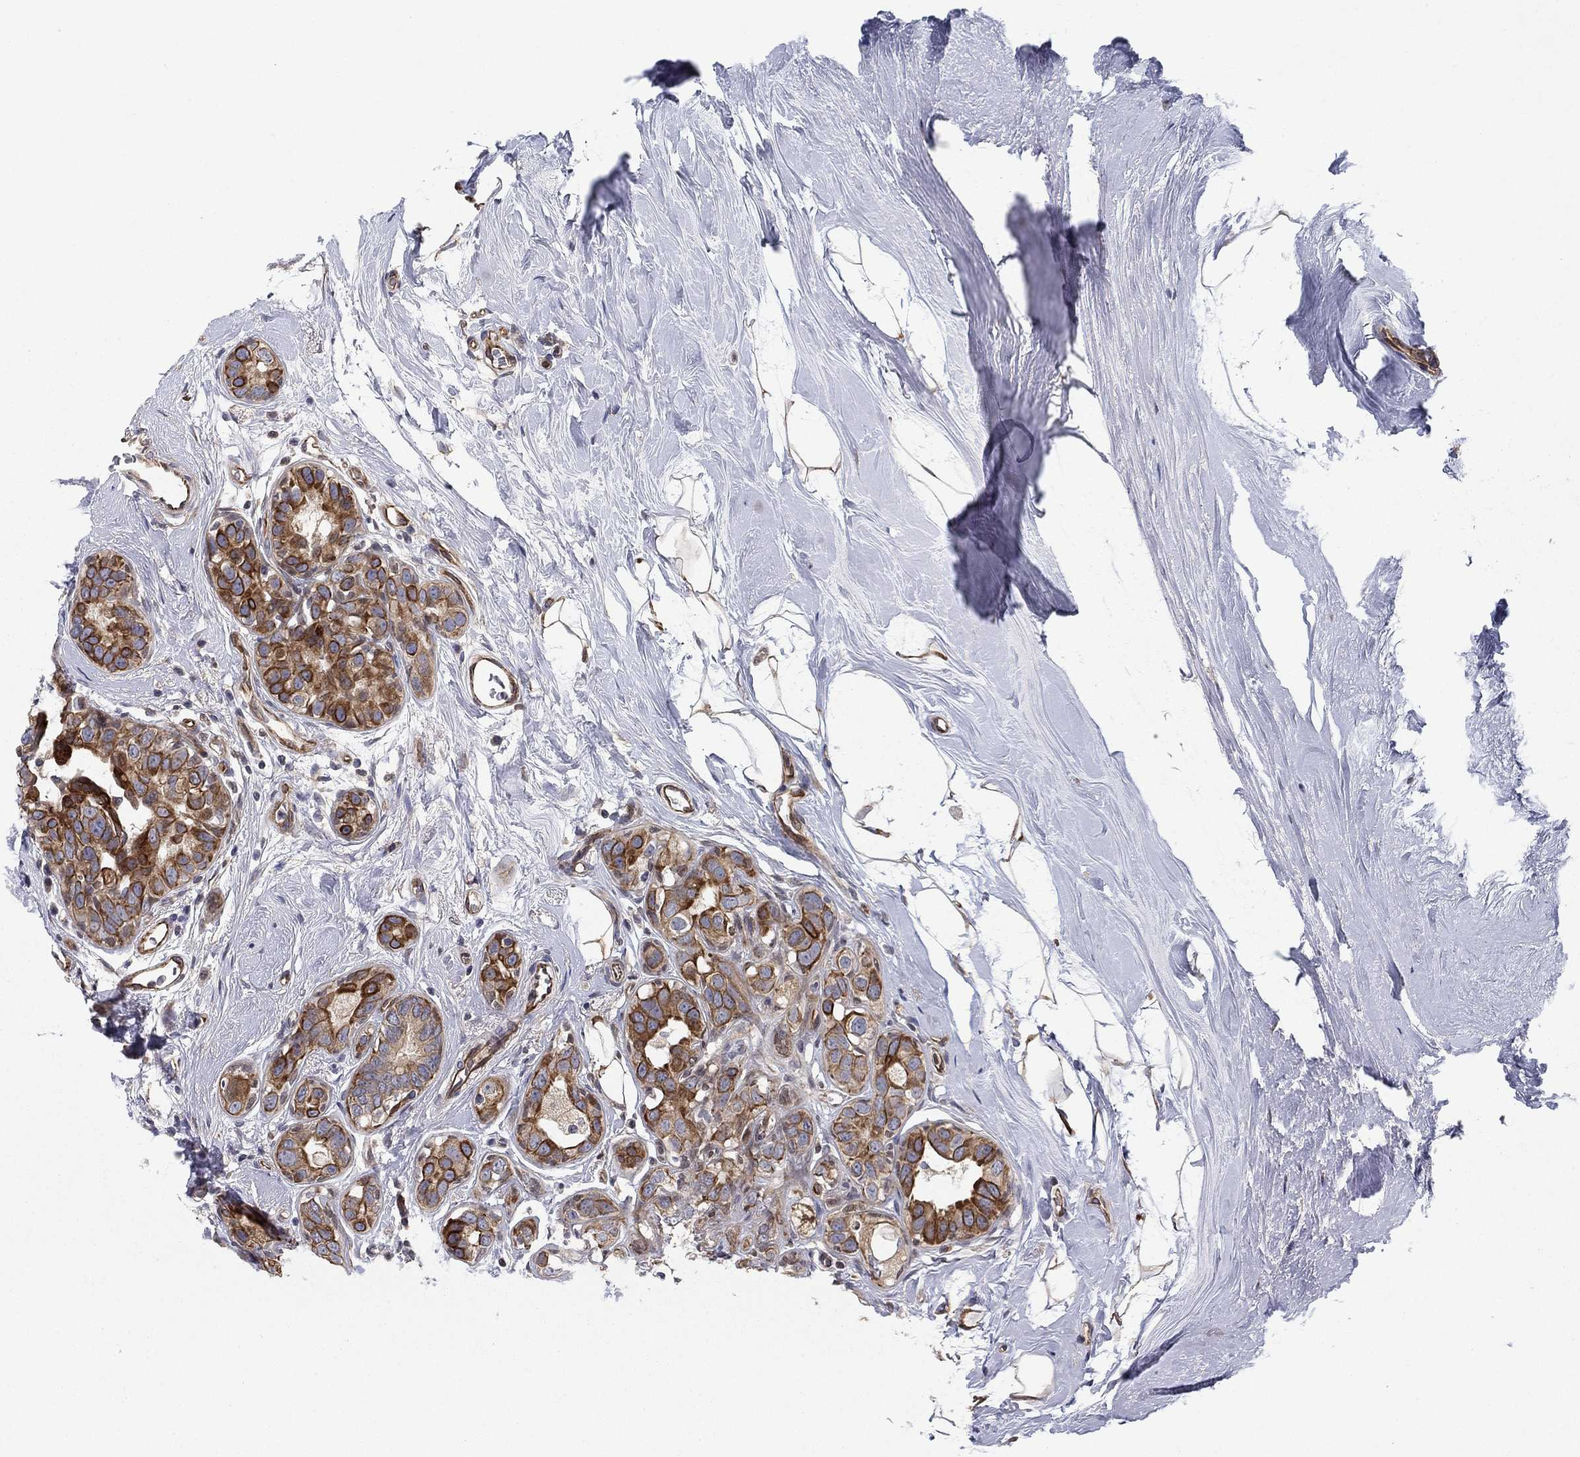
{"staining": {"intensity": "strong", "quantity": "25%-75%", "location": "cytoplasmic/membranous"}, "tissue": "breast cancer", "cell_type": "Tumor cells", "image_type": "cancer", "snomed": [{"axis": "morphology", "description": "Duct carcinoma"}, {"axis": "topography", "description": "Breast"}], "caption": "Strong cytoplasmic/membranous staining is identified in approximately 25%-75% of tumor cells in breast cancer (intraductal carcinoma).", "gene": "BCL11A", "patient": {"sex": "female", "age": 55}}